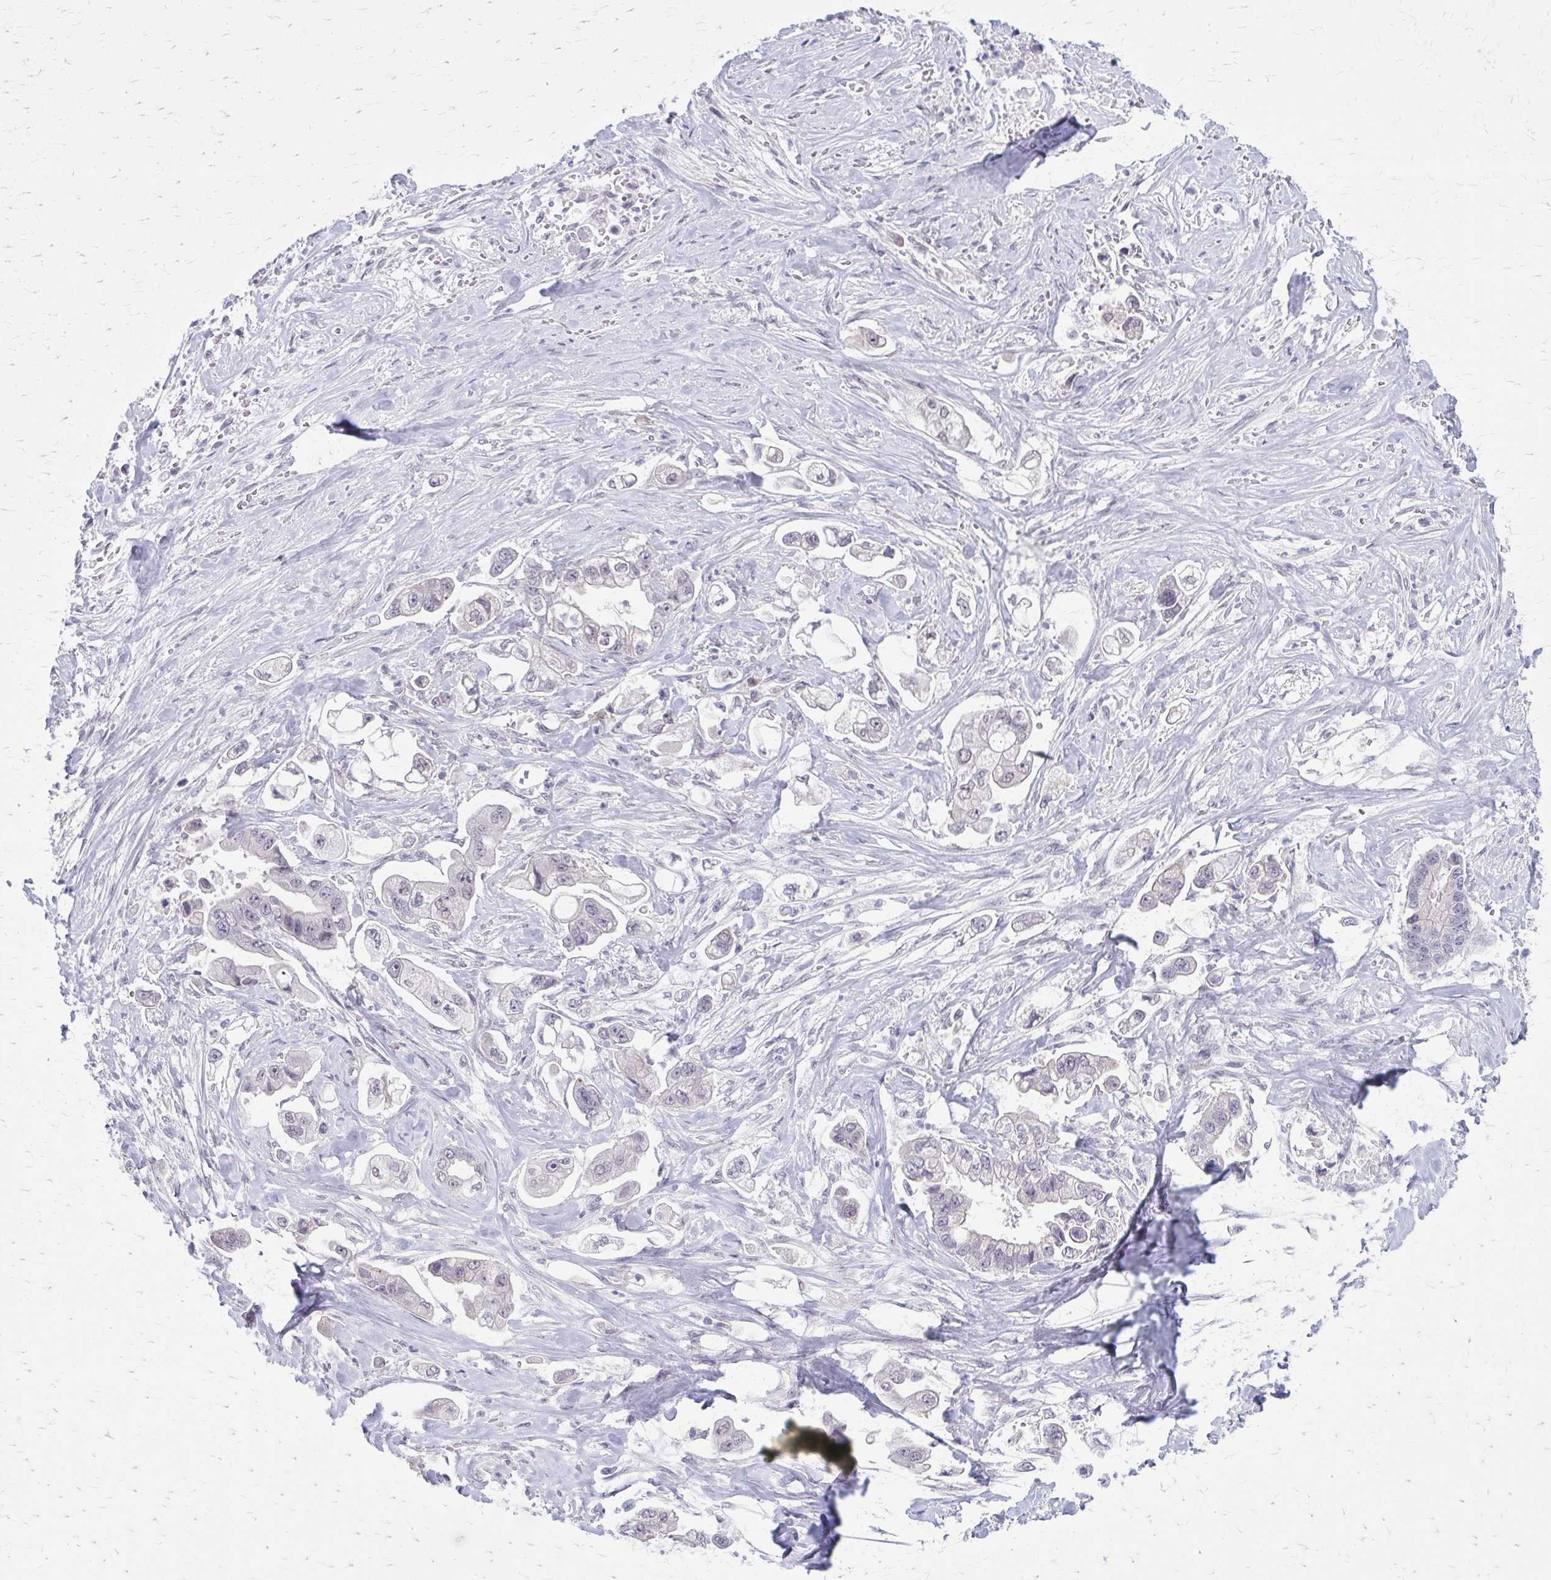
{"staining": {"intensity": "negative", "quantity": "none", "location": "none"}, "tissue": "stomach cancer", "cell_type": "Tumor cells", "image_type": "cancer", "snomed": [{"axis": "morphology", "description": "Adenocarcinoma, NOS"}, {"axis": "topography", "description": "Stomach"}], "caption": "Stomach cancer (adenocarcinoma) was stained to show a protein in brown. There is no significant expression in tumor cells.", "gene": "PLCB1", "patient": {"sex": "male", "age": 62}}